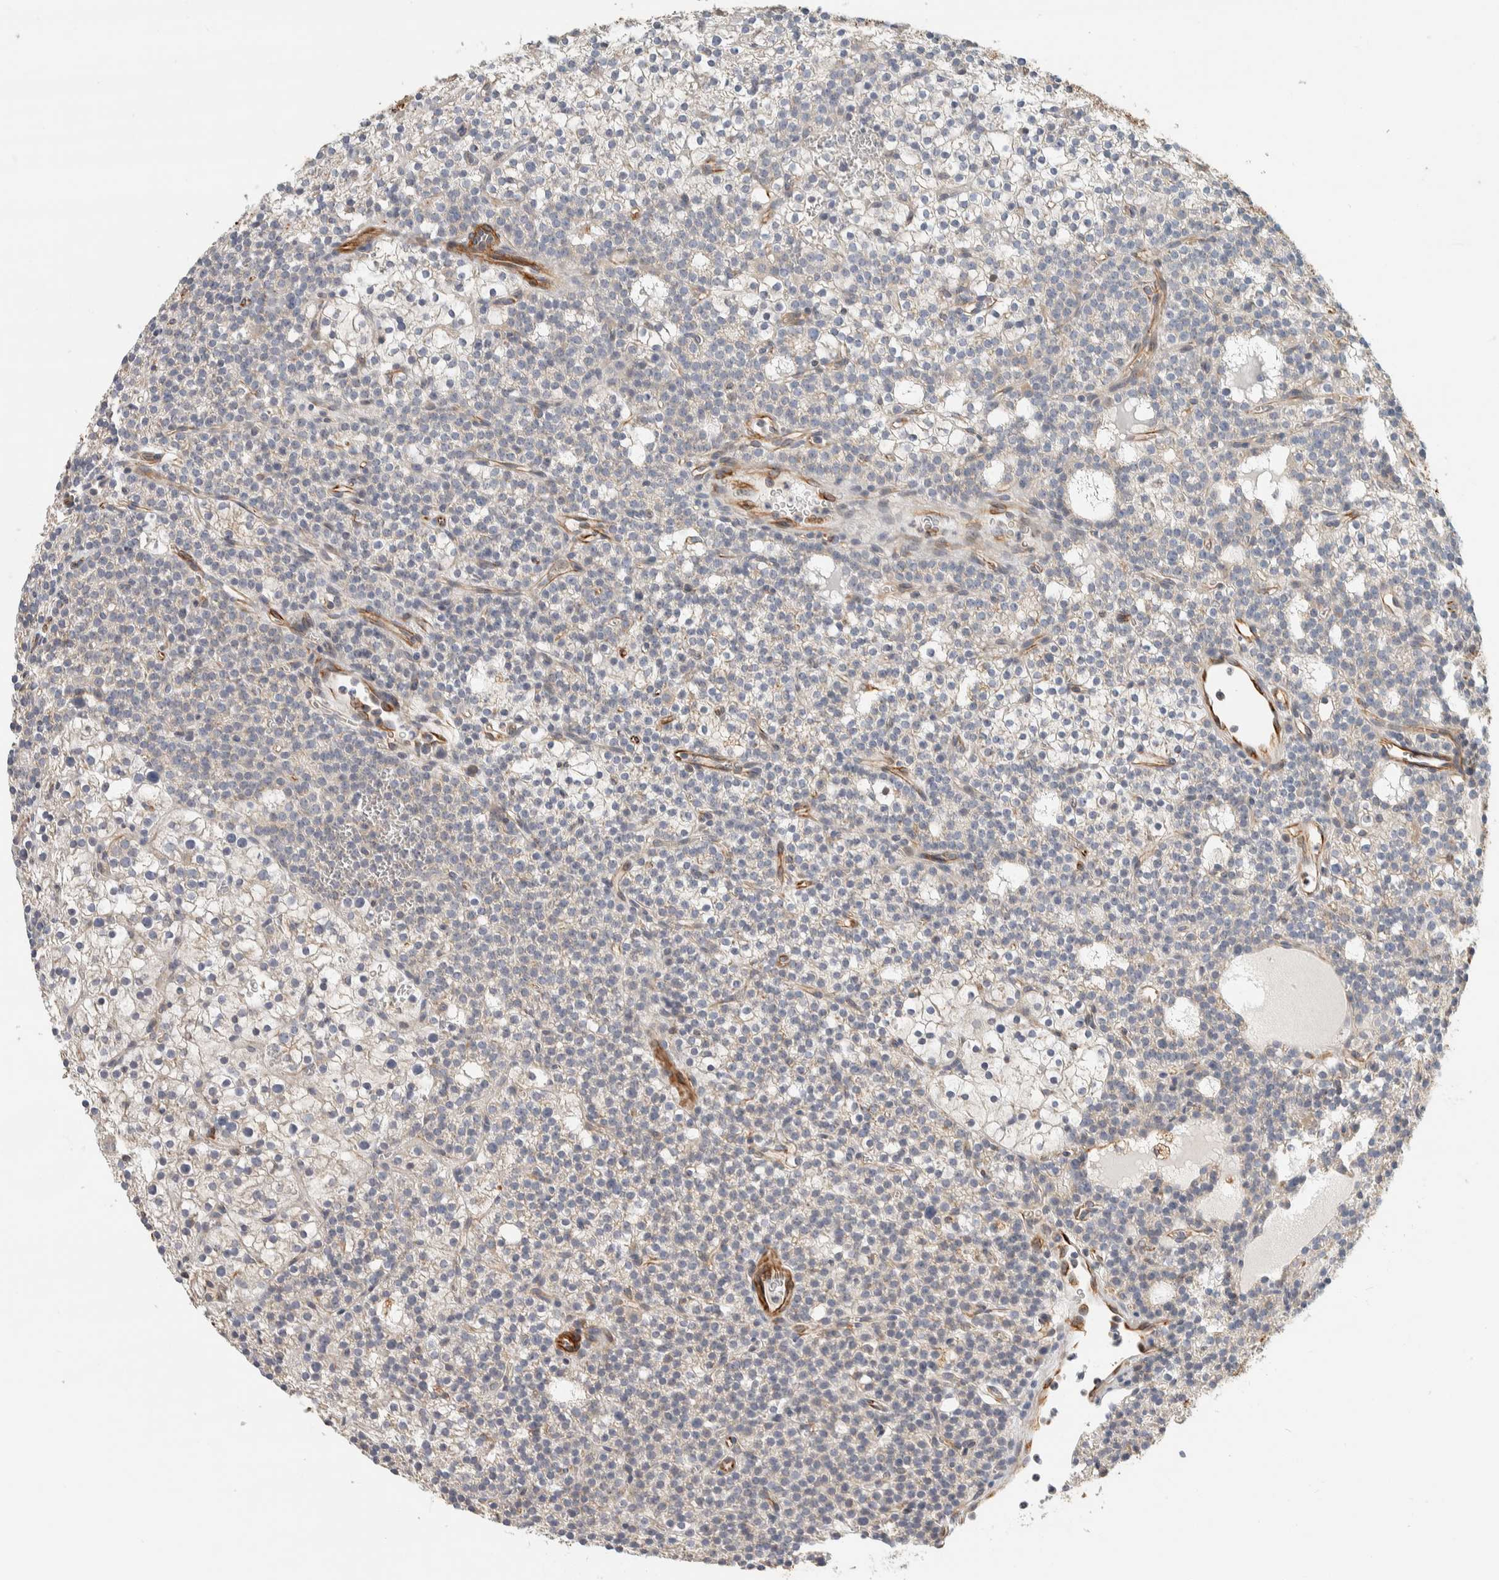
{"staining": {"intensity": "negative", "quantity": "none", "location": "none"}, "tissue": "parathyroid gland", "cell_type": "Glandular cells", "image_type": "normal", "snomed": [{"axis": "morphology", "description": "Normal tissue, NOS"}, {"axis": "morphology", "description": "Adenoma, NOS"}, {"axis": "topography", "description": "Parathyroid gland"}], "caption": "A high-resolution image shows IHC staining of benign parathyroid gland, which shows no significant expression in glandular cells.", "gene": "CDR2", "patient": {"sex": "female", "age": 74}}